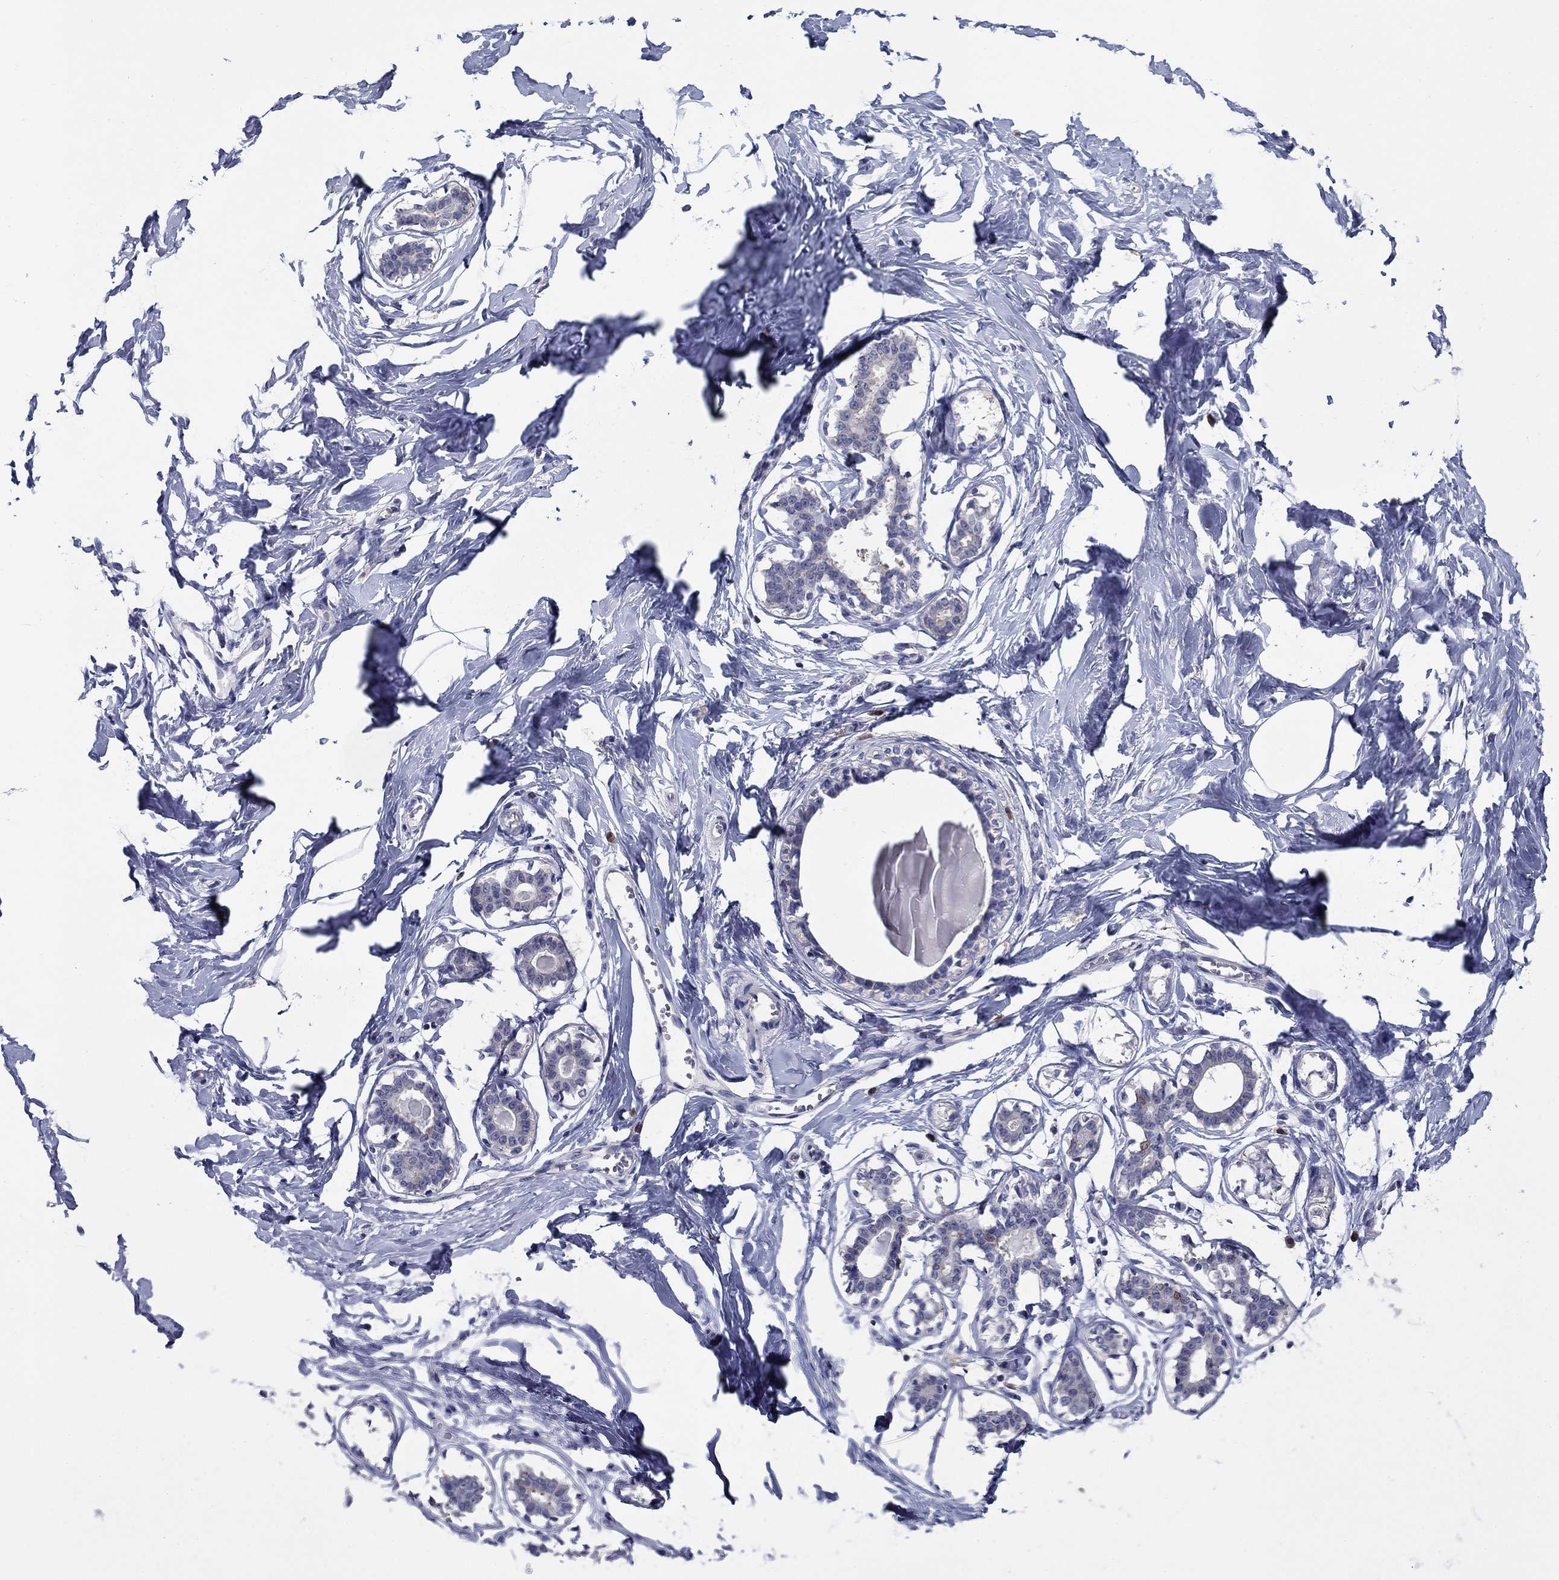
{"staining": {"intensity": "negative", "quantity": "none", "location": "none"}, "tissue": "breast", "cell_type": "Adipocytes", "image_type": "normal", "snomed": [{"axis": "morphology", "description": "Normal tissue, NOS"}, {"axis": "morphology", "description": "Lobular carcinoma, in situ"}, {"axis": "topography", "description": "Breast"}], "caption": "IHC image of unremarkable human breast stained for a protein (brown), which displays no positivity in adipocytes.", "gene": "POU2F2", "patient": {"sex": "female", "age": 35}}